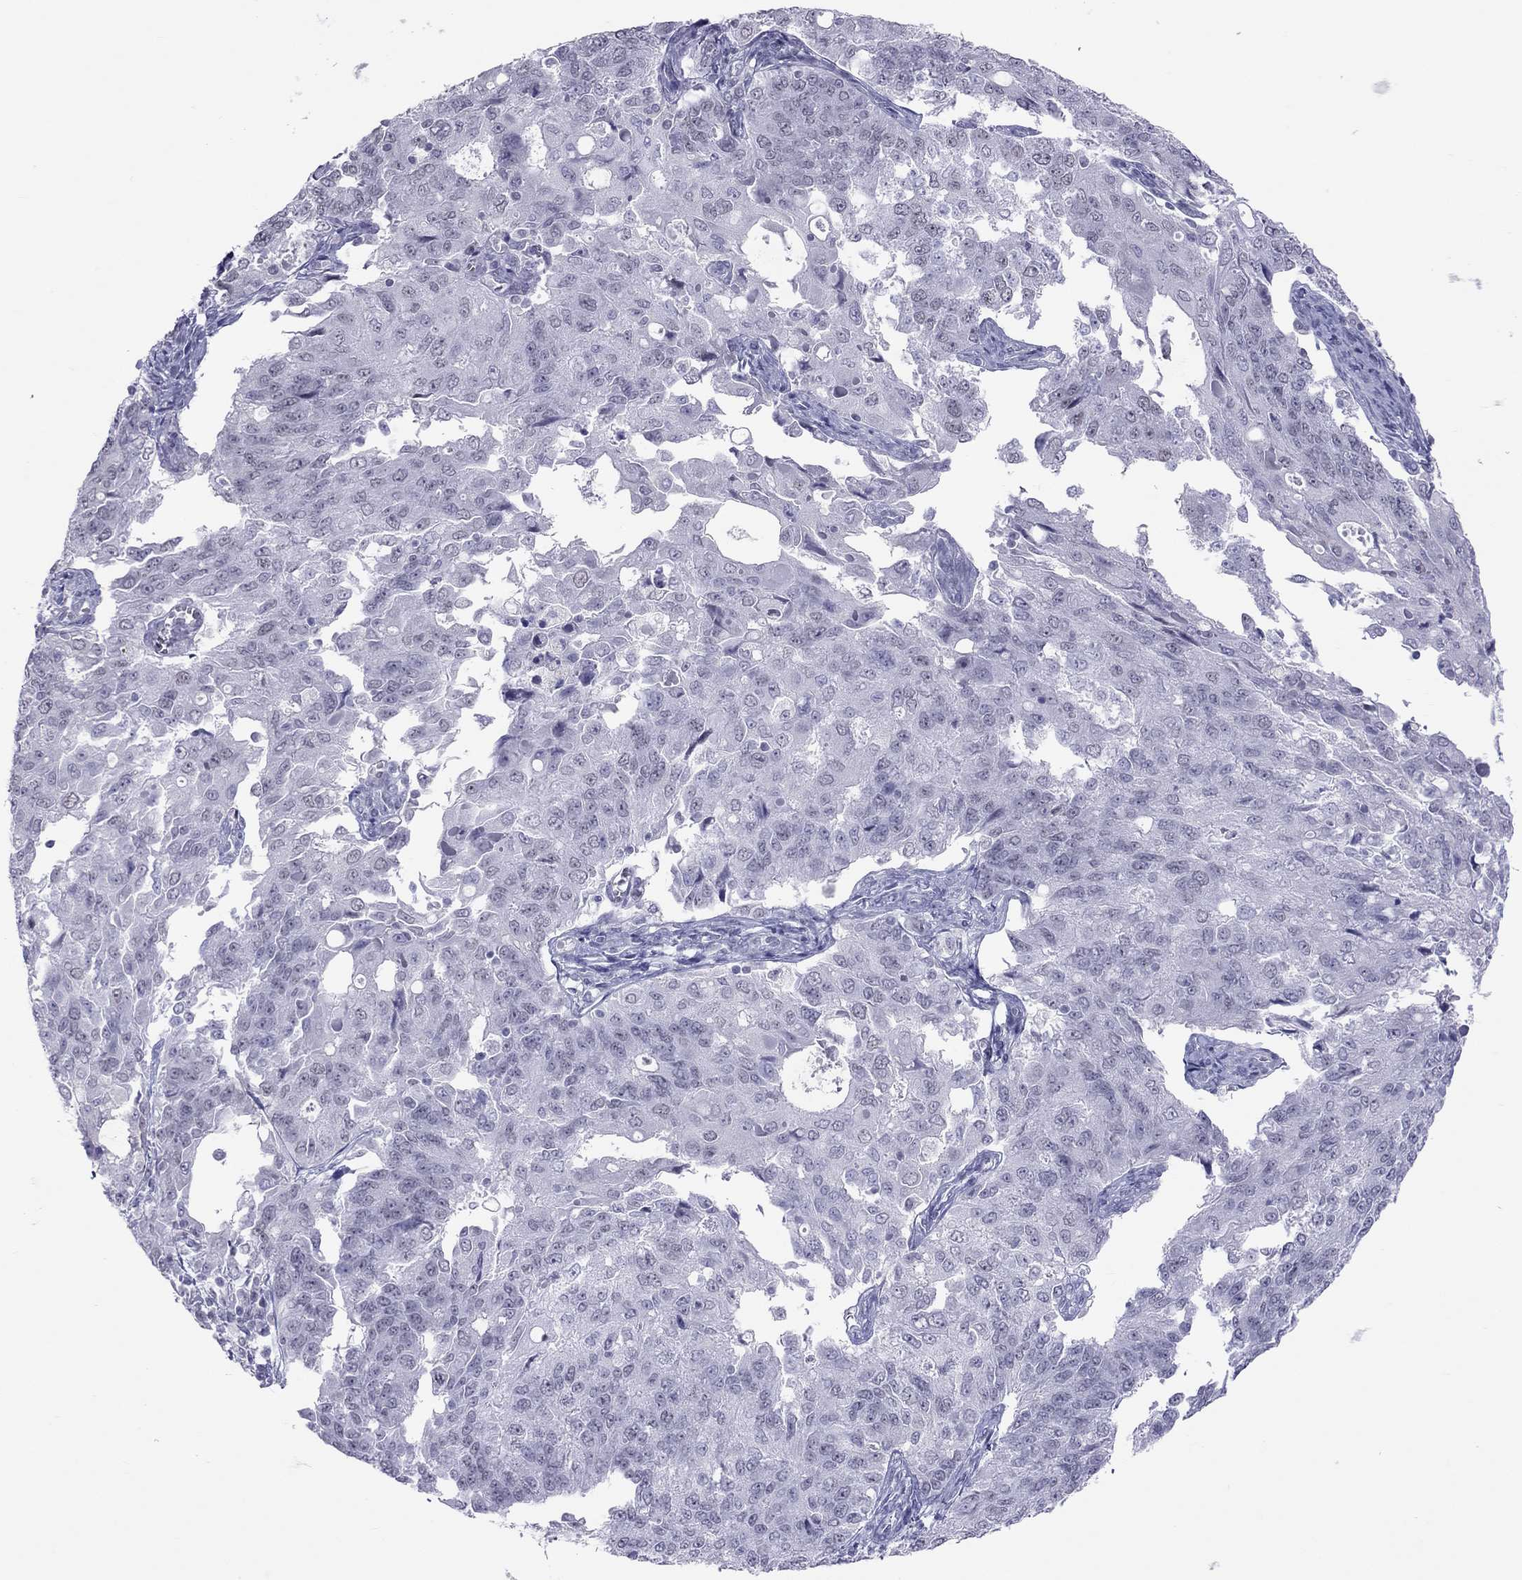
{"staining": {"intensity": "negative", "quantity": "none", "location": "none"}, "tissue": "endometrial cancer", "cell_type": "Tumor cells", "image_type": "cancer", "snomed": [{"axis": "morphology", "description": "Adenocarcinoma, NOS"}, {"axis": "topography", "description": "Endometrium"}], "caption": "An IHC image of adenocarcinoma (endometrial) is shown. There is no staining in tumor cells of adenocarcinoma (endometrial).", "gene": "JHY", "patient": {"sex": "female", "age": 43}}